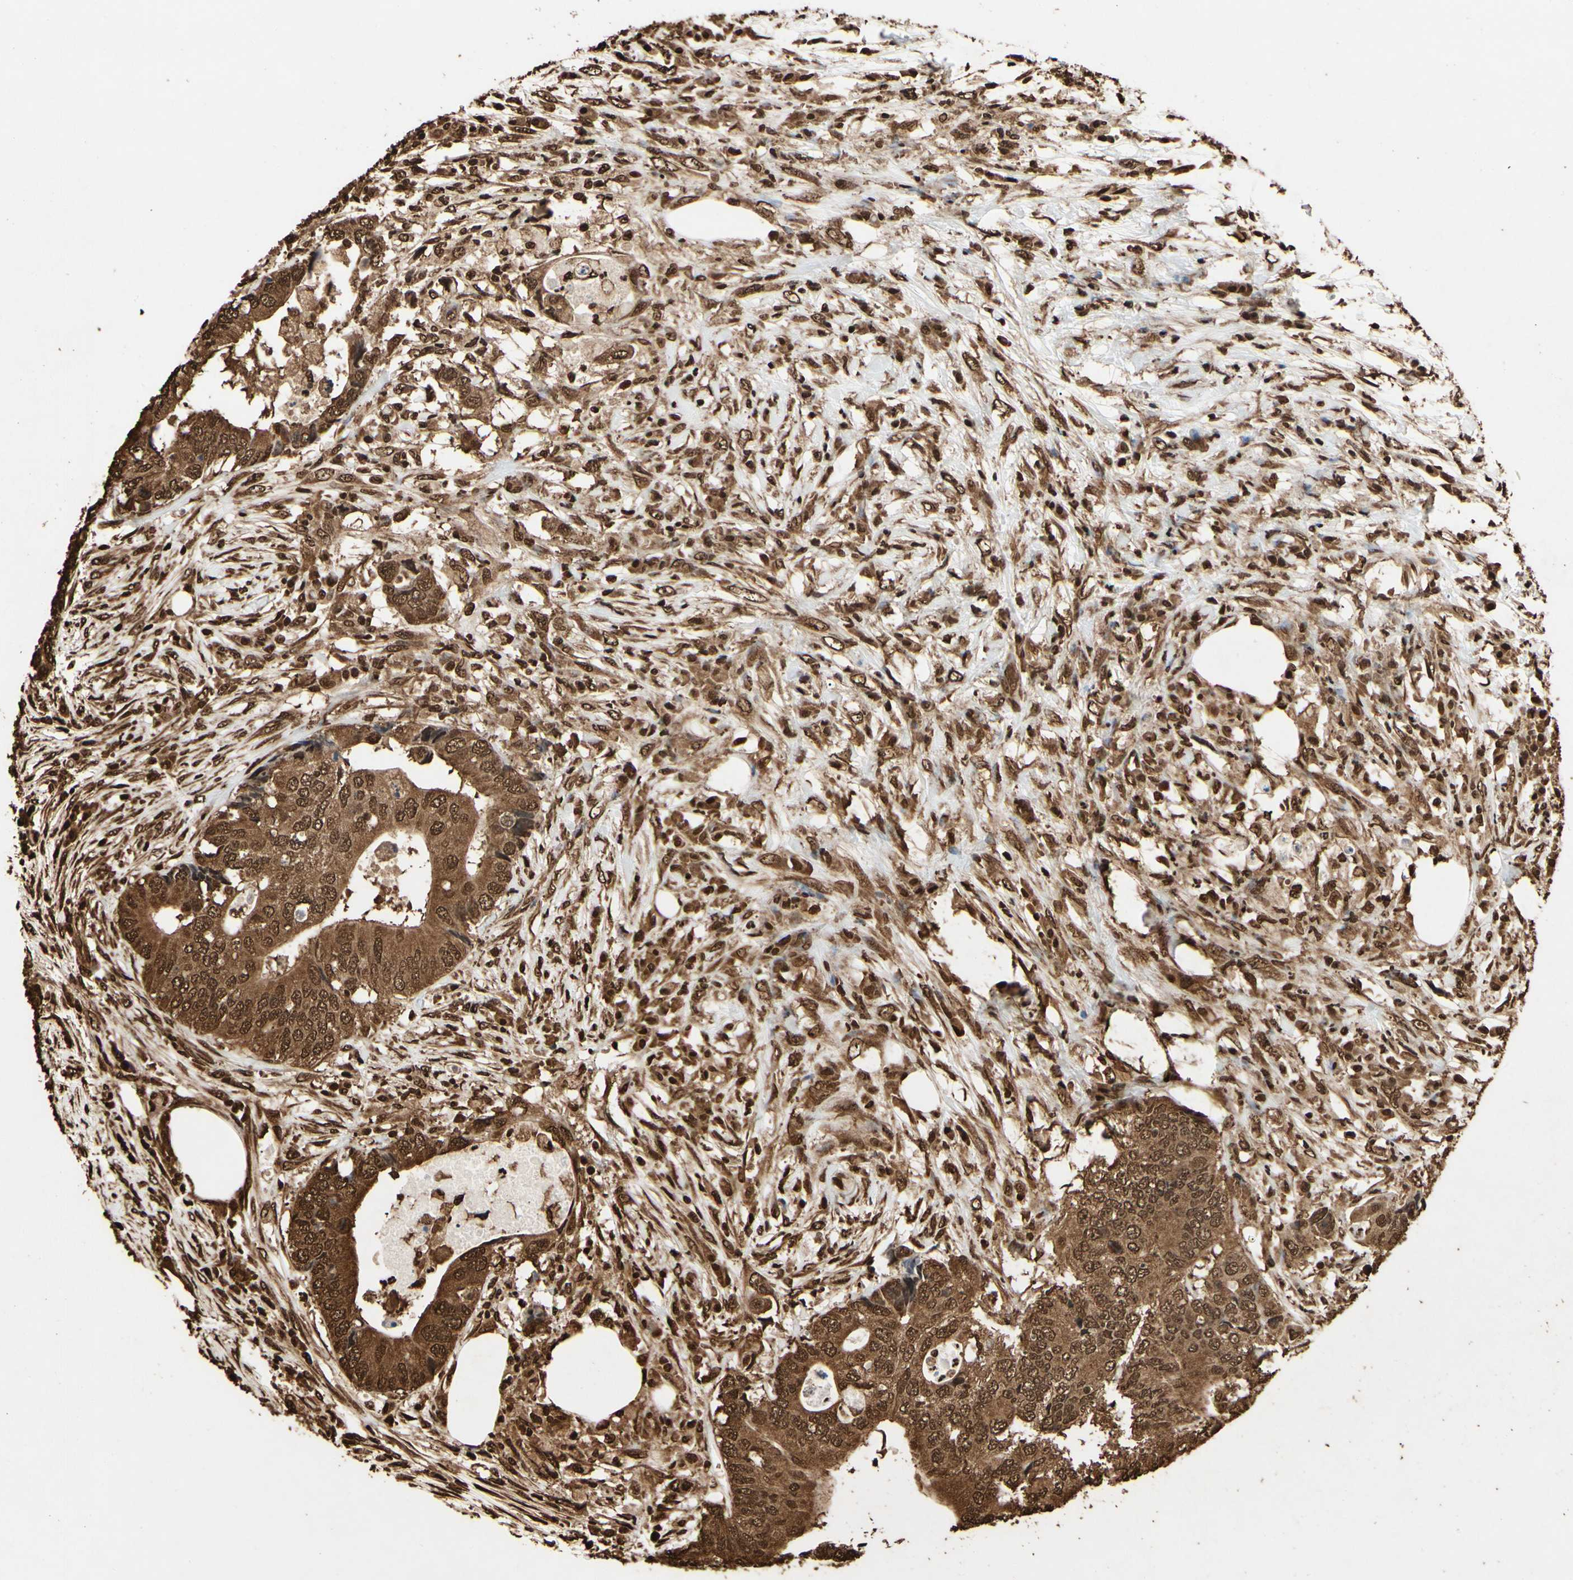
{"staining": {"intensity": "strong", "quantity": ">75%", "location": "cytoplasmic/membranous,nuclear"}, "tissue": "colorectal cancer", "cell_type": "Tumor cells", "image_type": "cancer", "snomed": [{"axis": "morphology", "description": "Adenocarcinoma, NOS"}, {"axis": "topography", "description": "Colon"}], "caption": "Colorectal adenocarcinoma stained for a protein shows strong cytoplasmic/membranous and nuclear positivity in tumor cells. (Brightfield microscopy of DAB IHC at high magnification).", "gene": "HNRNPK", "patient": {"sex": "male", "age": 71}}